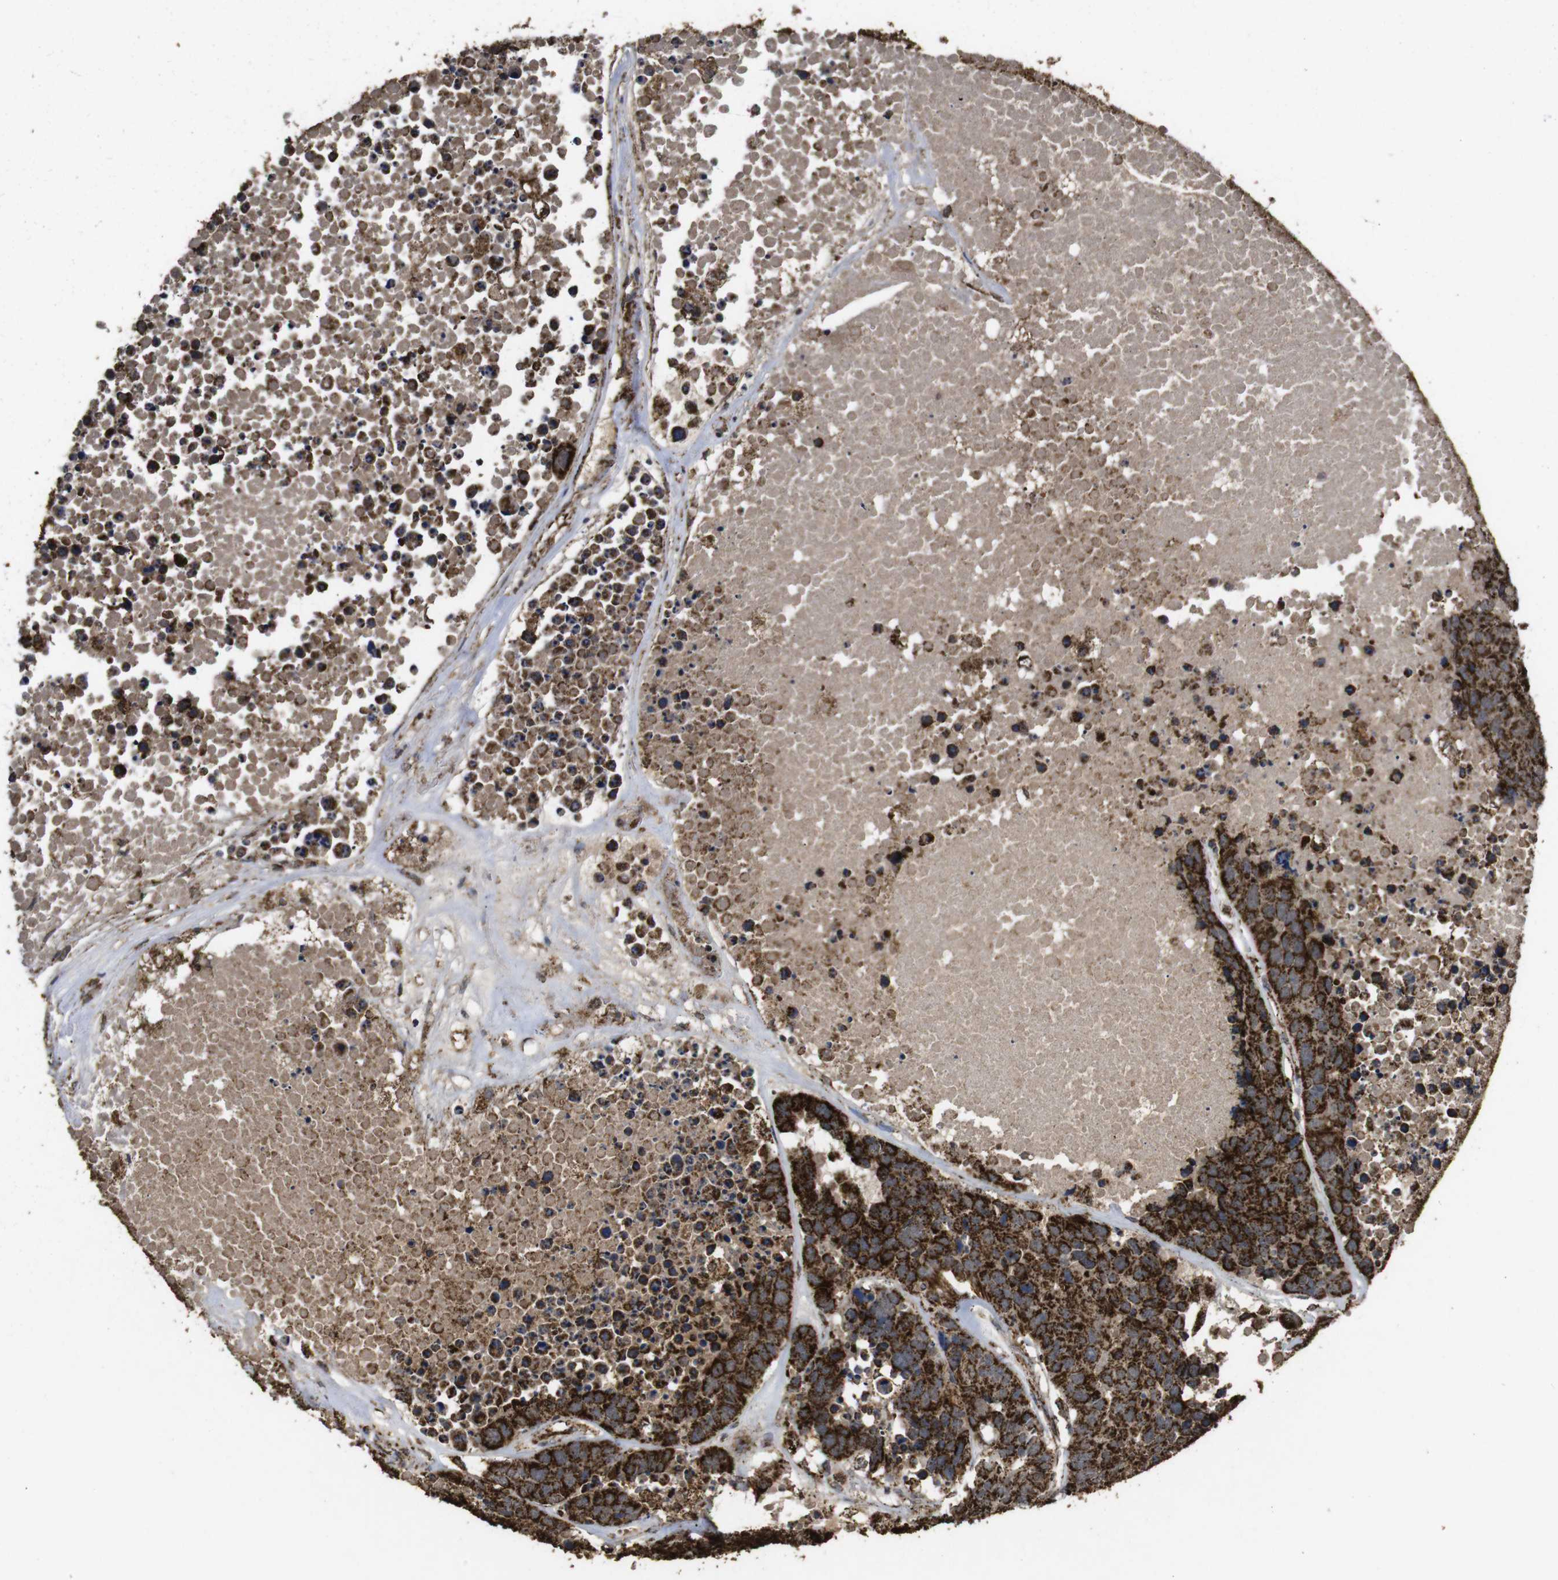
{"staining": {"intensity": "strong", "quantity": ">75%", "location": "cytoplasmic/membranous"}, "tissue": "carcinoid", "cell_type": "Tumor cells", "image_type": "cancer", "snomed": [{"axis": "morphology", "description": "Carcinoid, malignant, NOS"}, {"axis": "topography", "description": "Lung"}], "caption": "Tumor cells demonstrate high levels of strong cytoplasmic/membranous expression in about >75% of cells in carcinoid (malignant).", "gene": "ATP5F1A", "patient": {"sex": "male", "age": 60}}